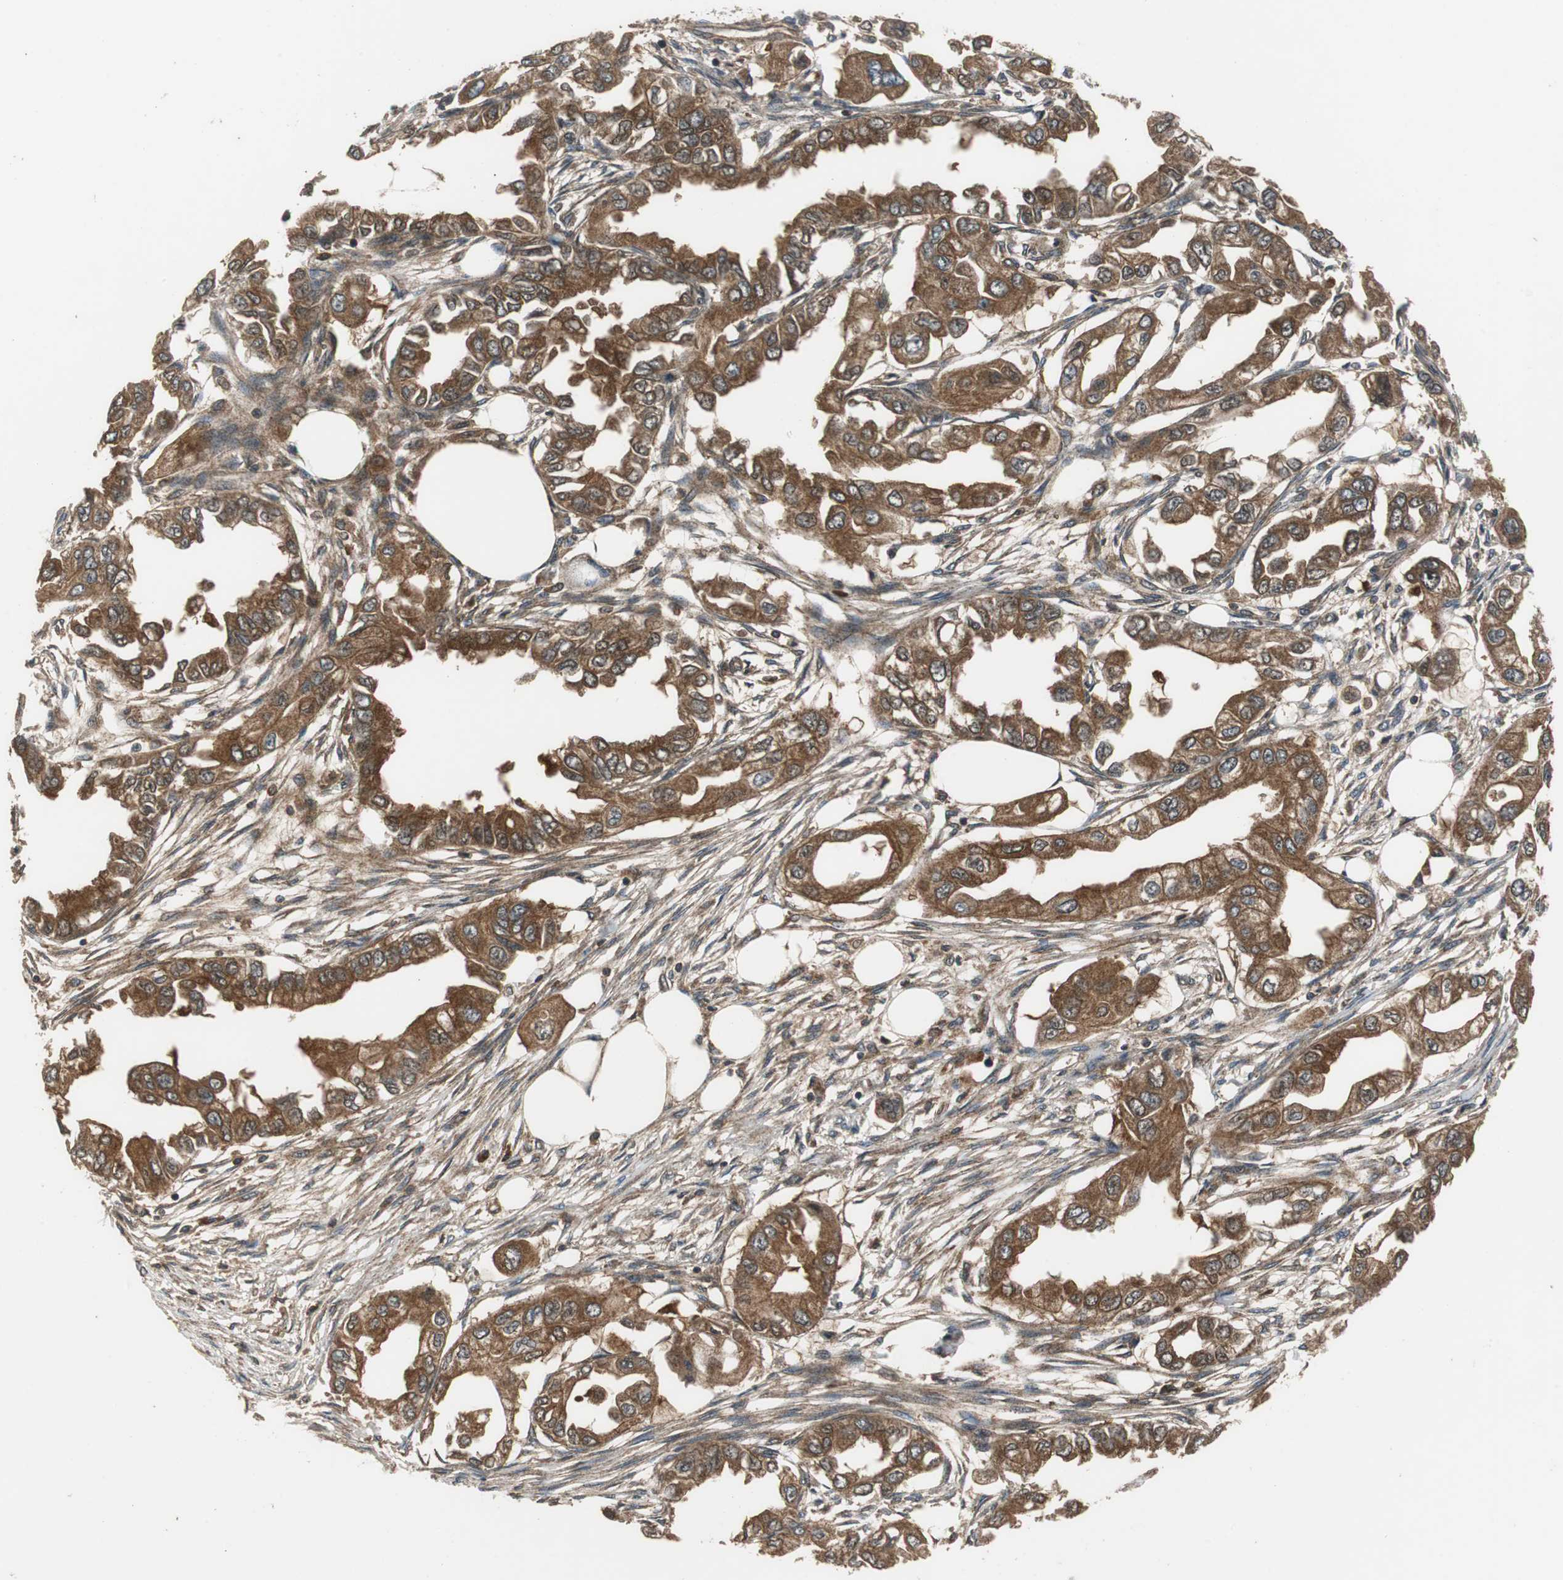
{"staining": {"intensity": "strong", "quantity": ">75%", "location": "cytoplasmic/membranous"}, "tissue": "endometrial cancer", "cell_type": "Tumor cells", "image_type": "cancer", "snomed": [{"axis": "morphology", "description": "Adenocarcinoma, NOS"}, {"axis": "topography", "description": "Endometrium"}], "caption": "This photomicrograph exhibits endometrial cancer stained with immunohistochemistry (IHC) to label a protein in brown. The cytoplasmic/membranous of tumor cells show strong positivity for the protein. Nuclei are counter-stained blue.", "gene": "VBP1", "patient": {"sex": "female", "age": 67}}